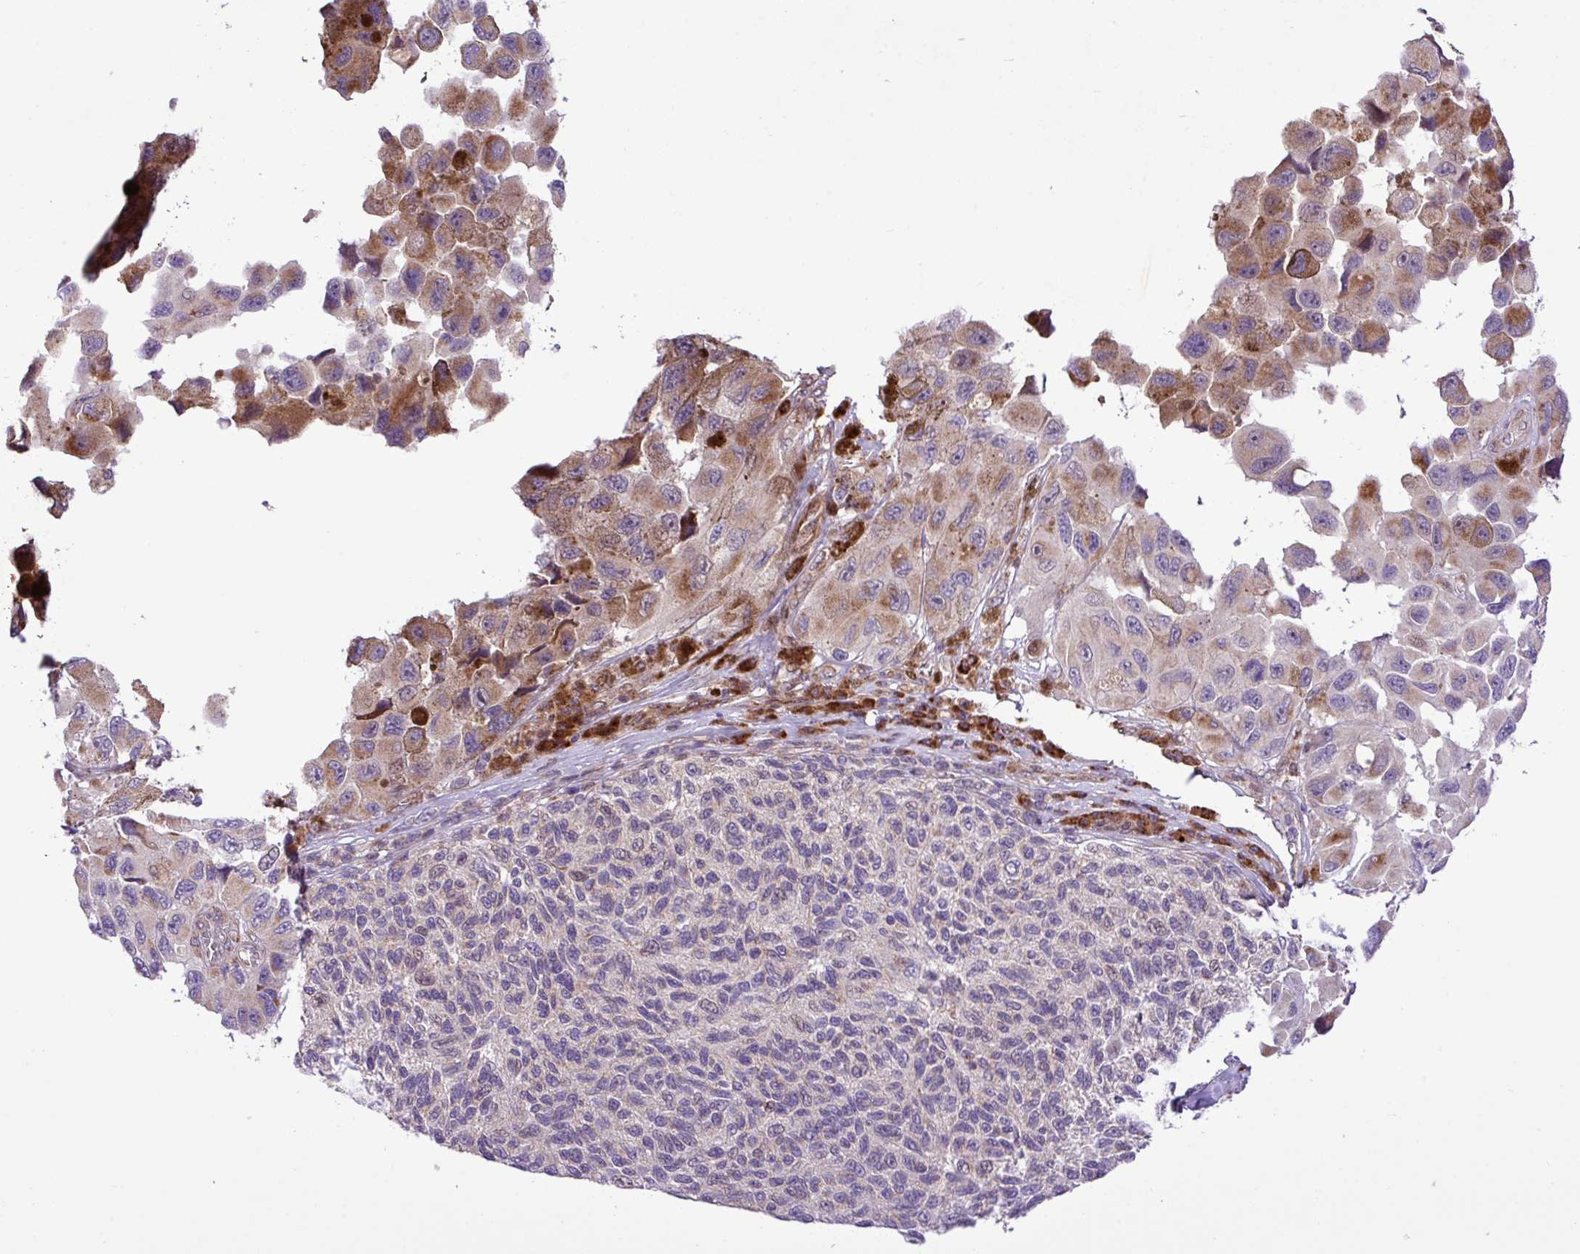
{"staining": {"intensity": "moderate", "quantity": "<25%", "location": "cytoplasmic/membranous"}, "tissue": "melanoma", "cell_type": "Tumor cells", "image_type": "cancer", "snomed": [{"axis": "morphology", "description": "Malignant melanoma, NOS"}, {"axis": "topography", "description": "Skin"}], "caption": "Malignant melanoma stained for a protein exhibits moderate cytoplasmic/membranous positivity in tumor cells. (IHC, brightfield microscopy, high magnification).", "gene": "B3GNT9", "patient": {"sex": "female", "age": 73}}